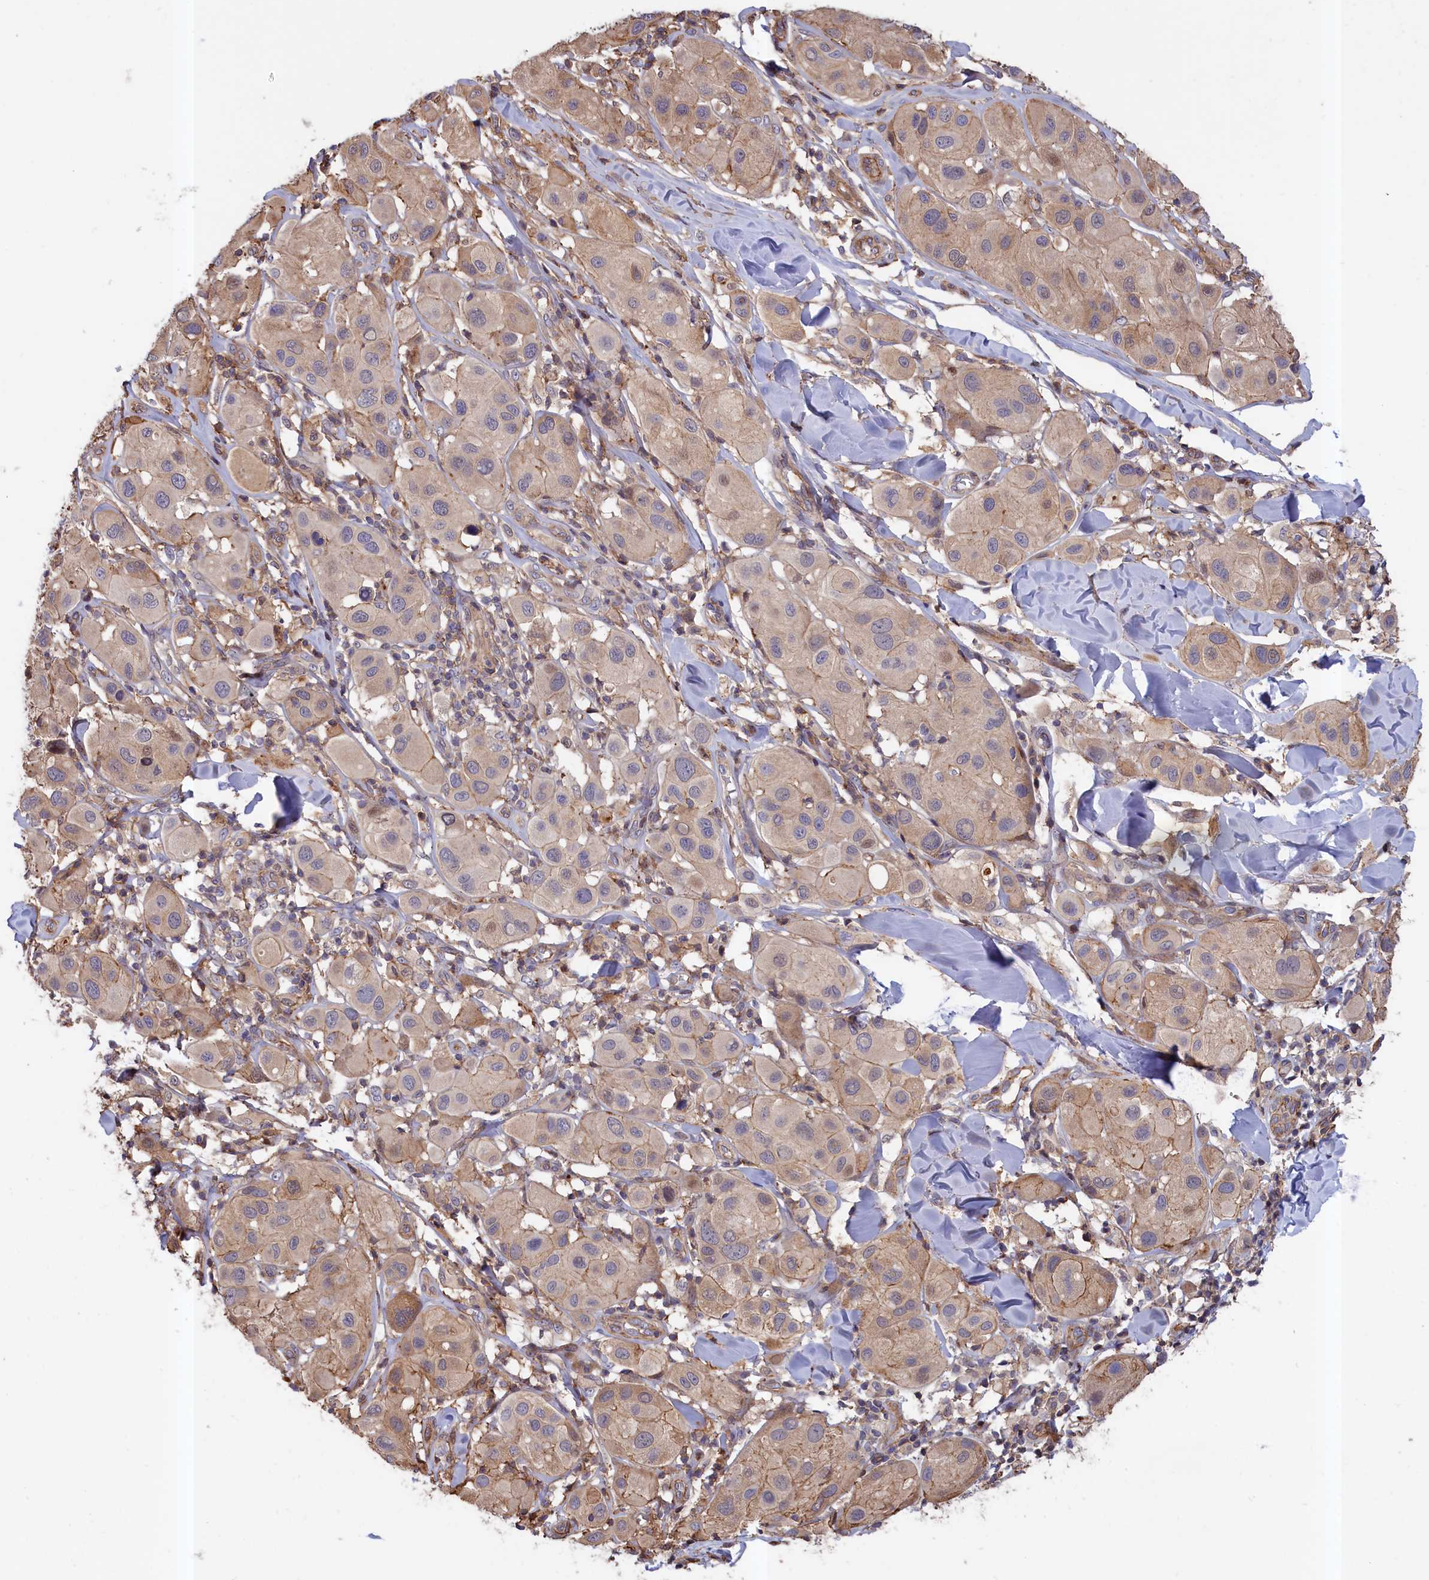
{"staining": {"intensity": "weak", "quantity": "25%-75%", "location": "cytoplasmic/membranous"}, "tissue": "melanoma", "cell_type": "Tumor cells", "image_type": "cancer", "snomed": [{"axis": "morphology", "description": "Malignant melanoma, Metastatic site"}, {"axis": "topography", "description": "Skin"}], "caption": "A brown stain highlights weak cytoplasmic/membranous staining of a protein in melanoma tumor cells. The staining was performed using DAB to visualize the protein expression in brown, while the nuclei were stained in blue with hematoxylin (Magnification: 20x).", "gene": "ANKRD27", "patient": {"sex": "male", "age": 41}}